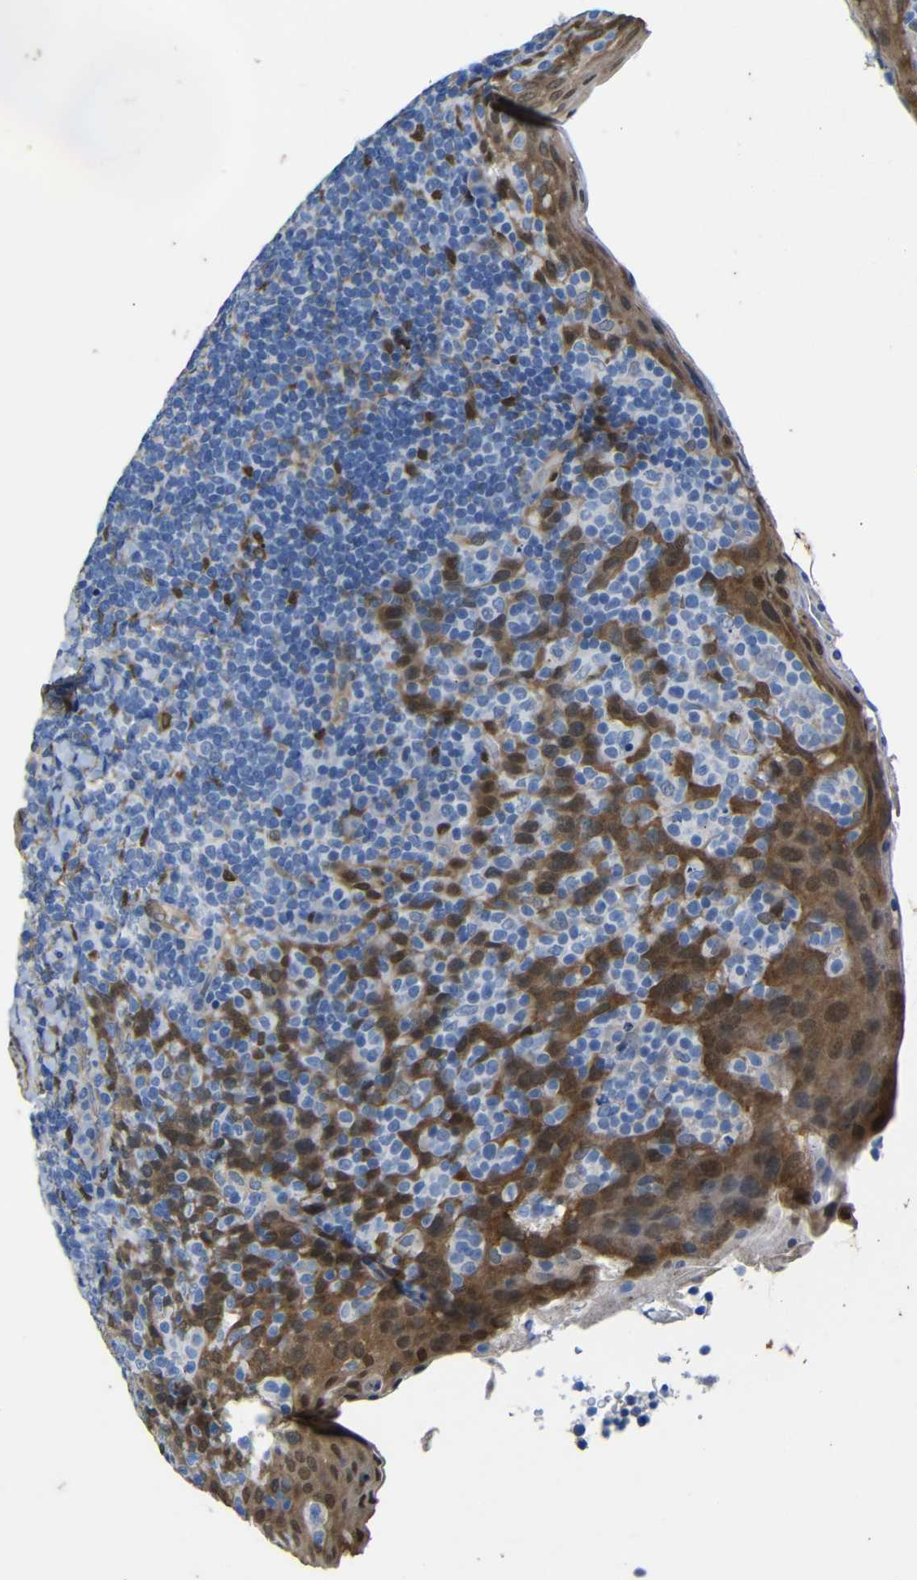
{"staining": {"intensity": "moderate", "quantity": "<25%", "location": "nuclear"}, "tissue": "tonsil", "cell_type": "Germinal center cells", "image_type": "normal", "snomed": [{"axis": "morphology", "description": "Normal tissue, NOS"}, {"axis": "topography", "description": "Tonsil"}], "caption": "Immunohistochemistry micrograph of normal human tonsil stained for a protein (brown), which shows low levels of moderate nuclear expression in approximately <25% of germinal center cells.", "gene": "YAP1", "patient": {"sex": "male", "age": 17}}